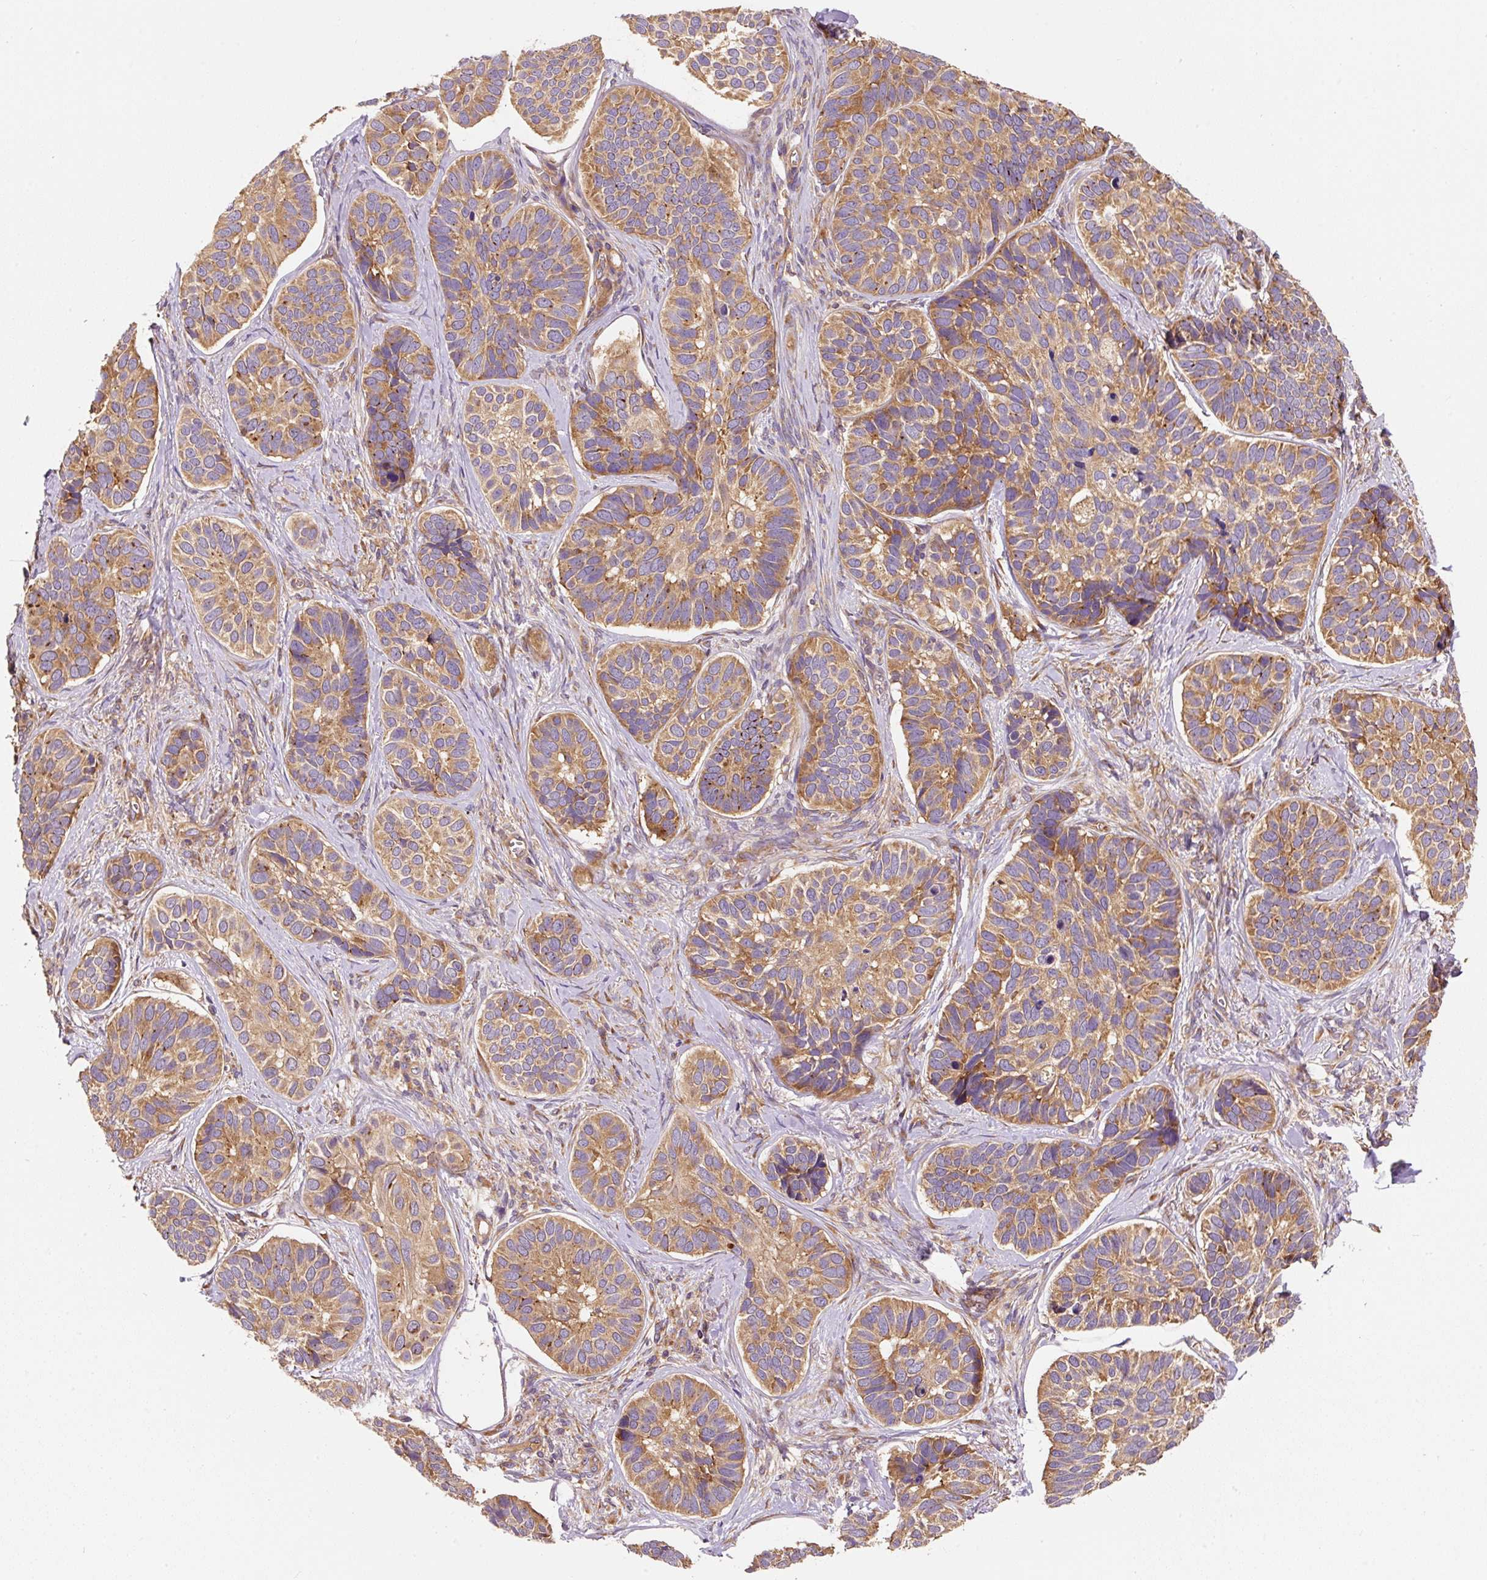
{"staining": {"intensity": "moderate", "quantity": ">75%", "location": "cytoplasmic/membranous"}, "tissue": "skin cancer", "cell_type": "Tumor cells", "image_type": "cancer", "snomed": [{"axis": "morphology", "description": "Basal cell carcinoma"}, {"axis": "topography", "description": "Skin"}], "caption": "A brown stain shows moderate cytoplasmic/membranous staining of a protein in human basal cell carcinoma (skin) tumor cells. (brown staining indicates protein expression, while blue staining denotes nuclei).", "gene": "EIF2S2", "patient": {"sex": "male", "age": 62}}